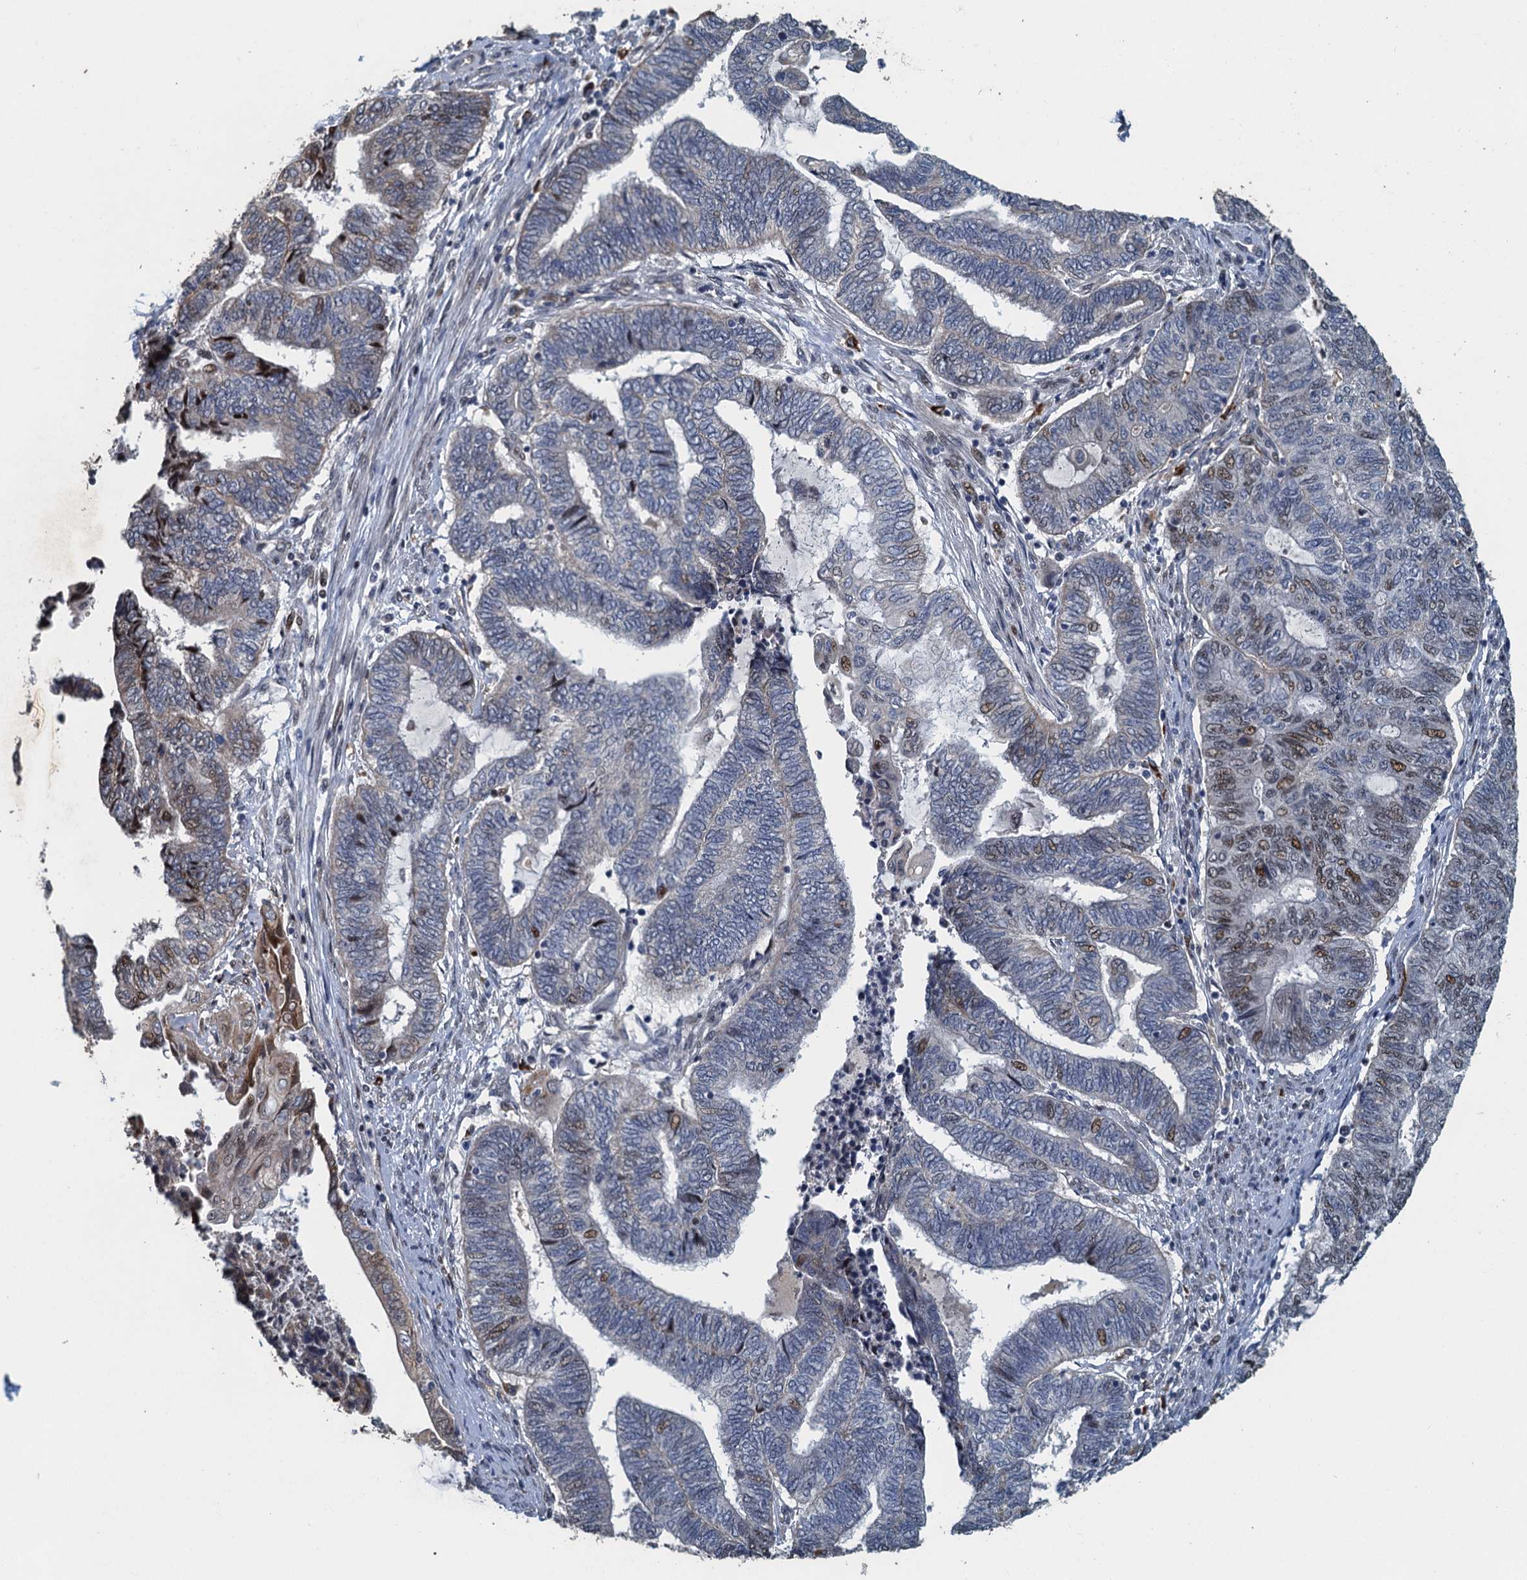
{"staining": {"intensity": "moderate", "quantity": "<25%", "location": "nuclear"}, "tissue": "endometrial cancer", "cell_type": "Tumor cells", "image_type": "cancer", "snomed": [{"axis": "morphology", "description": "Adenocarcinoma, NOS"}, {"axis": "topography", "description": "Uterus"}, {"axis": "topography", "description": "Endometrium"}], "caption": "A brown stain shows moderate nuclear expression of a protein in endometrial adenocarcinoma tumor cells.", "gene": "AGRN", "patient": {"sex": "female", "age": 70}}